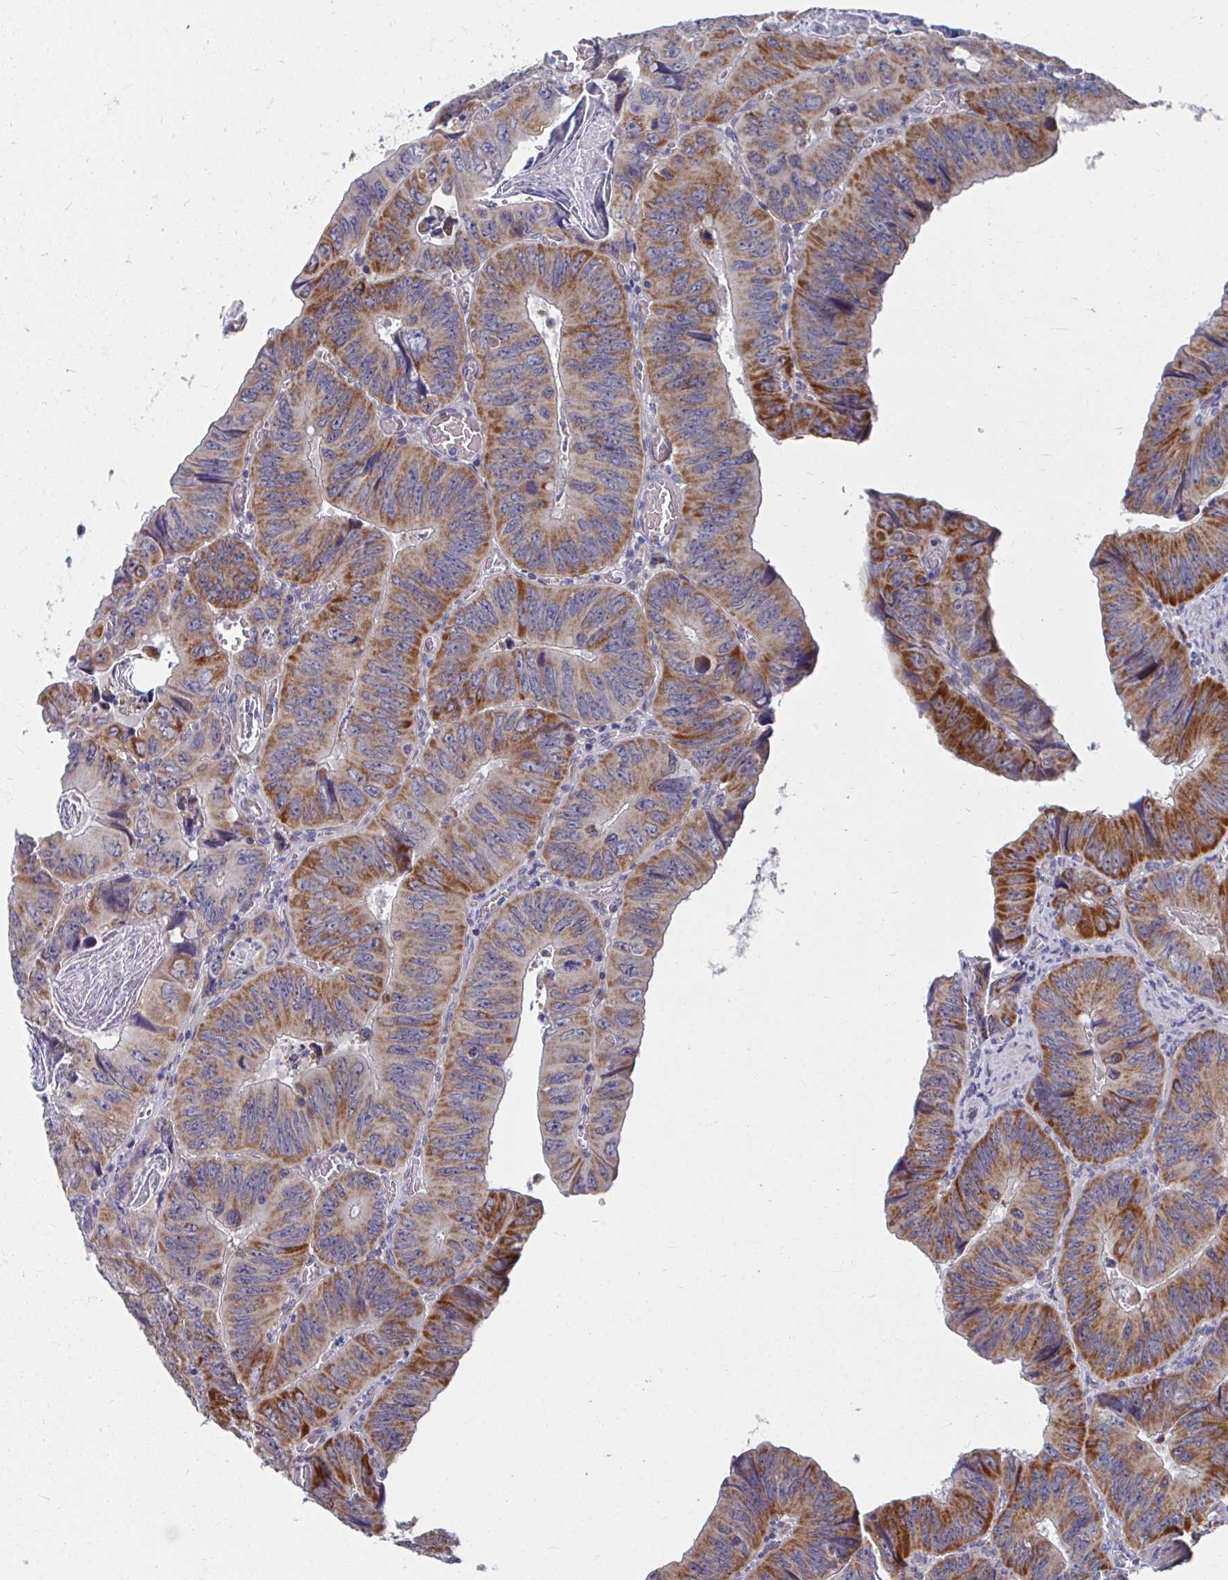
{"staining": {"intensity": "moderate", "quantity": ">75%", "location": "cytoplasmic/membranous"}, "tissue": "colorectal cancer", "cell_type": "Tumor cells", "image_type": "cancer", "snomed": [{"axis": "morphology", "description": "Adenocarcinoma, NOS"}, {"axis": "topography", "description": "Colon"}], "caption": "The photomicrograph shows immunohistochemical staining of colorectal cancer. There is moderate cytoplasmic/membranous expression is appreciated in about >75% of tumor cells.", "gene": "PEX3", "patient": {"sex": "female", "age": 84}}